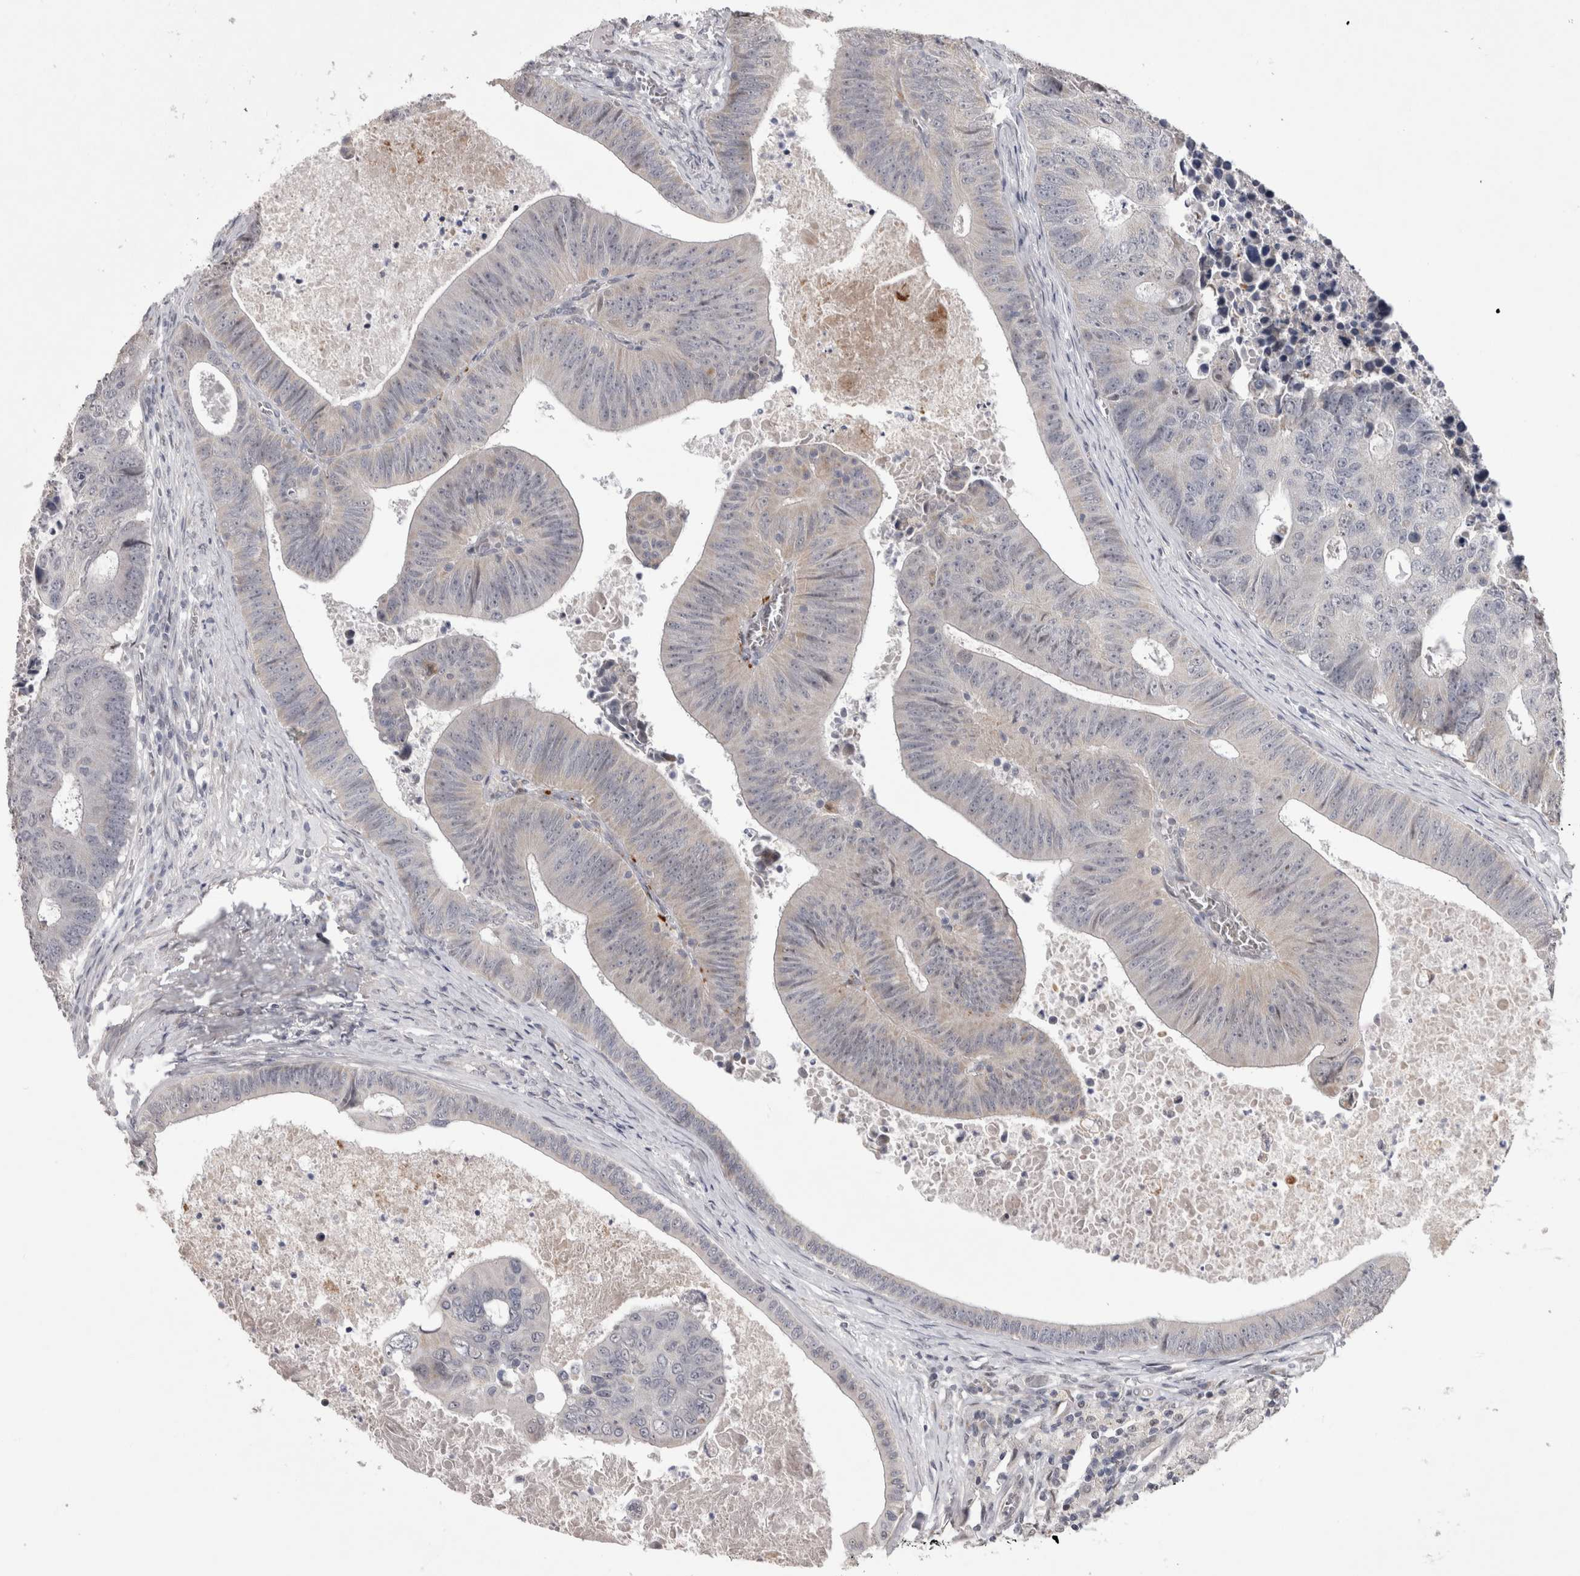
{"staining": {"intensity": "negative", "quantity": "none", "location": "none"}, "tissue": "colorectal cancer", "cell_type": "Tumor cells", "image_type": "cancer", "snomed": [{"axis": "morphology", "description": "Adenocarcinoma, NOS"}, {"axis": "topography", "description": "Colon"}], "caption": "Immunohistochemical staining of colorectal cancer (adenocarcinoma) displays no significant staining in tumor cells.", "gene": "IFI44", "patient": {"sex": "male", "age": 87}}